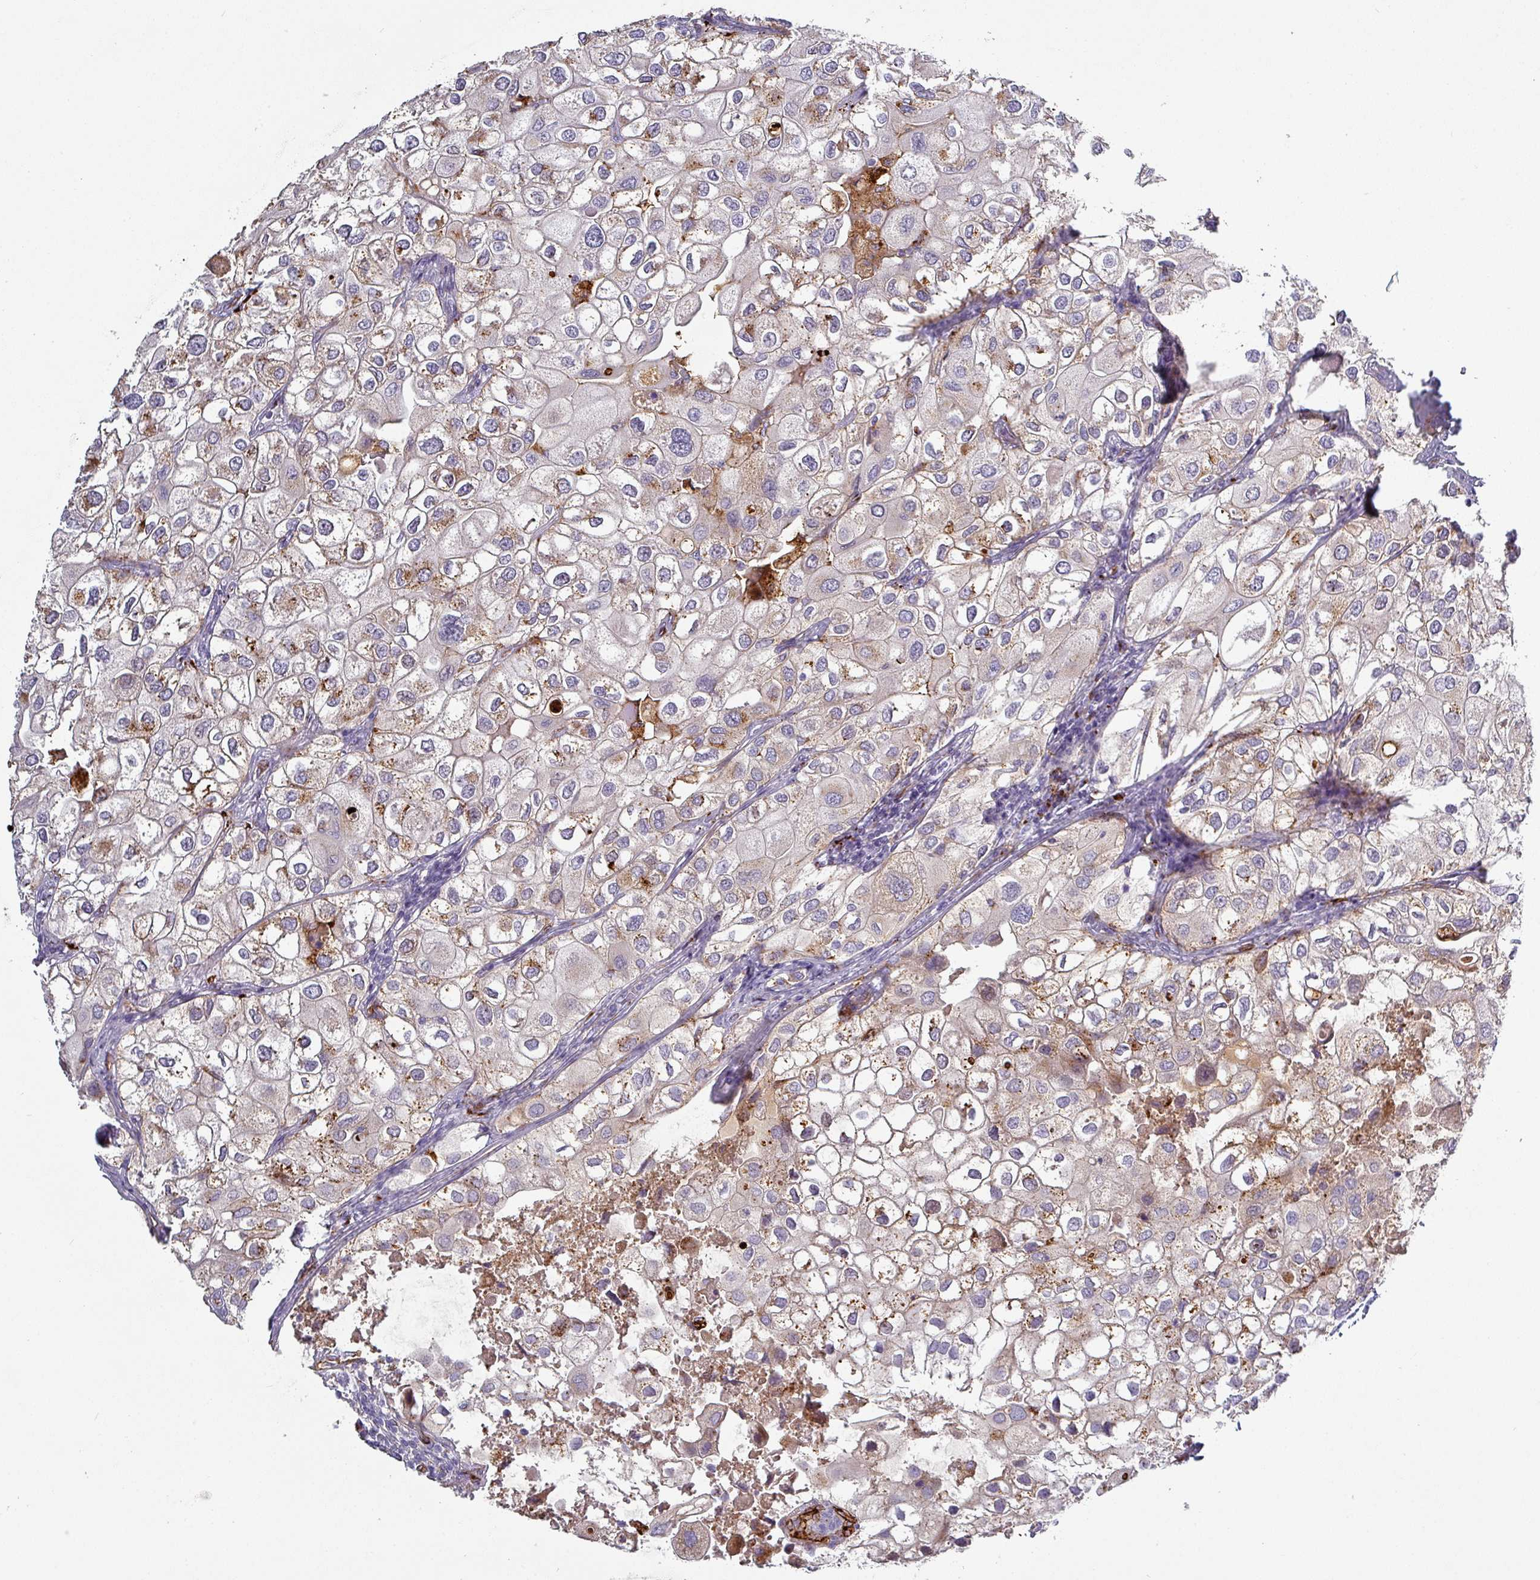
{"staining": {"intensity": "moderate", "quantity": "25%-75%", "location": "cytoplasmic/membranous"}, "tissue": "urothelial cancer", "cell_type": "Tumor cells", "image_type": "cancer", "snomed": [{"axis": "morphology", "description": "Urothelial carcinoma, High grade"}, {"axis": "topography", "description": "Urinary bladder"}], "caption": "Immunohistochemistry (DAB (3,3'-diaminobenzidine)) staining of urothelial carcinoma (high-grade) exhibits moderate cytoplasmic/membranous protein staining in about 25%-75% of tumor cells.", "gene": "PRODH2", "patient": {"sex": "male", "age": 64}}